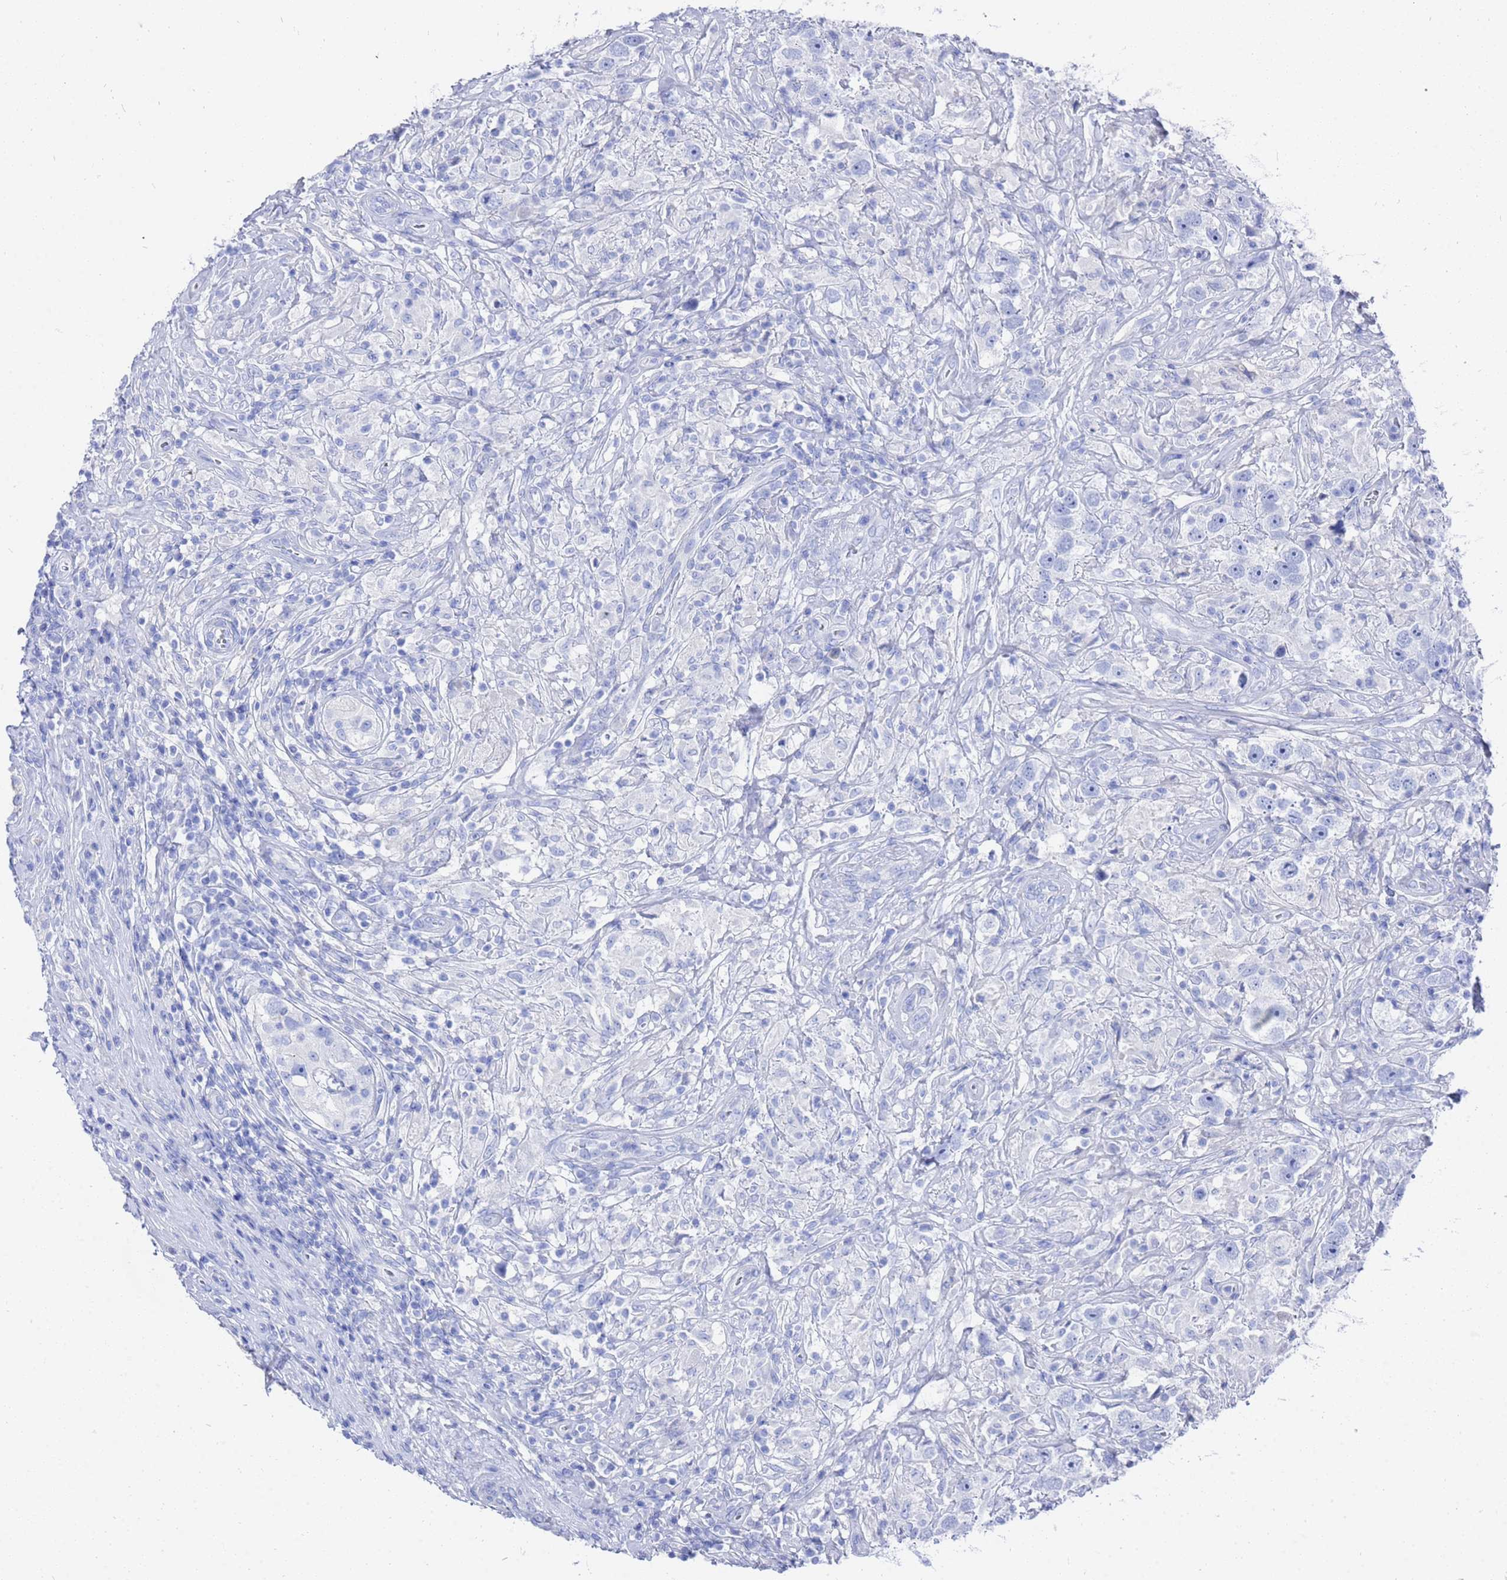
{"staining": {"intensity": "negative", "quantity": "none", "location": "none"}, "tissue": "testis cancer", "cell_type": "Tumor cells", "image_type": "cancer", "snomed": [{"axis": "morphology", "description": "Seminoma, NOS"}, {"axis": "topography", "description": "Testis"}], "caption": "Testis seminoma was stained to show a protein in brown. There is no significant expression in tumor cells.", "gene": "GGT1", "patient": {"sex": "male", "age": 49}}